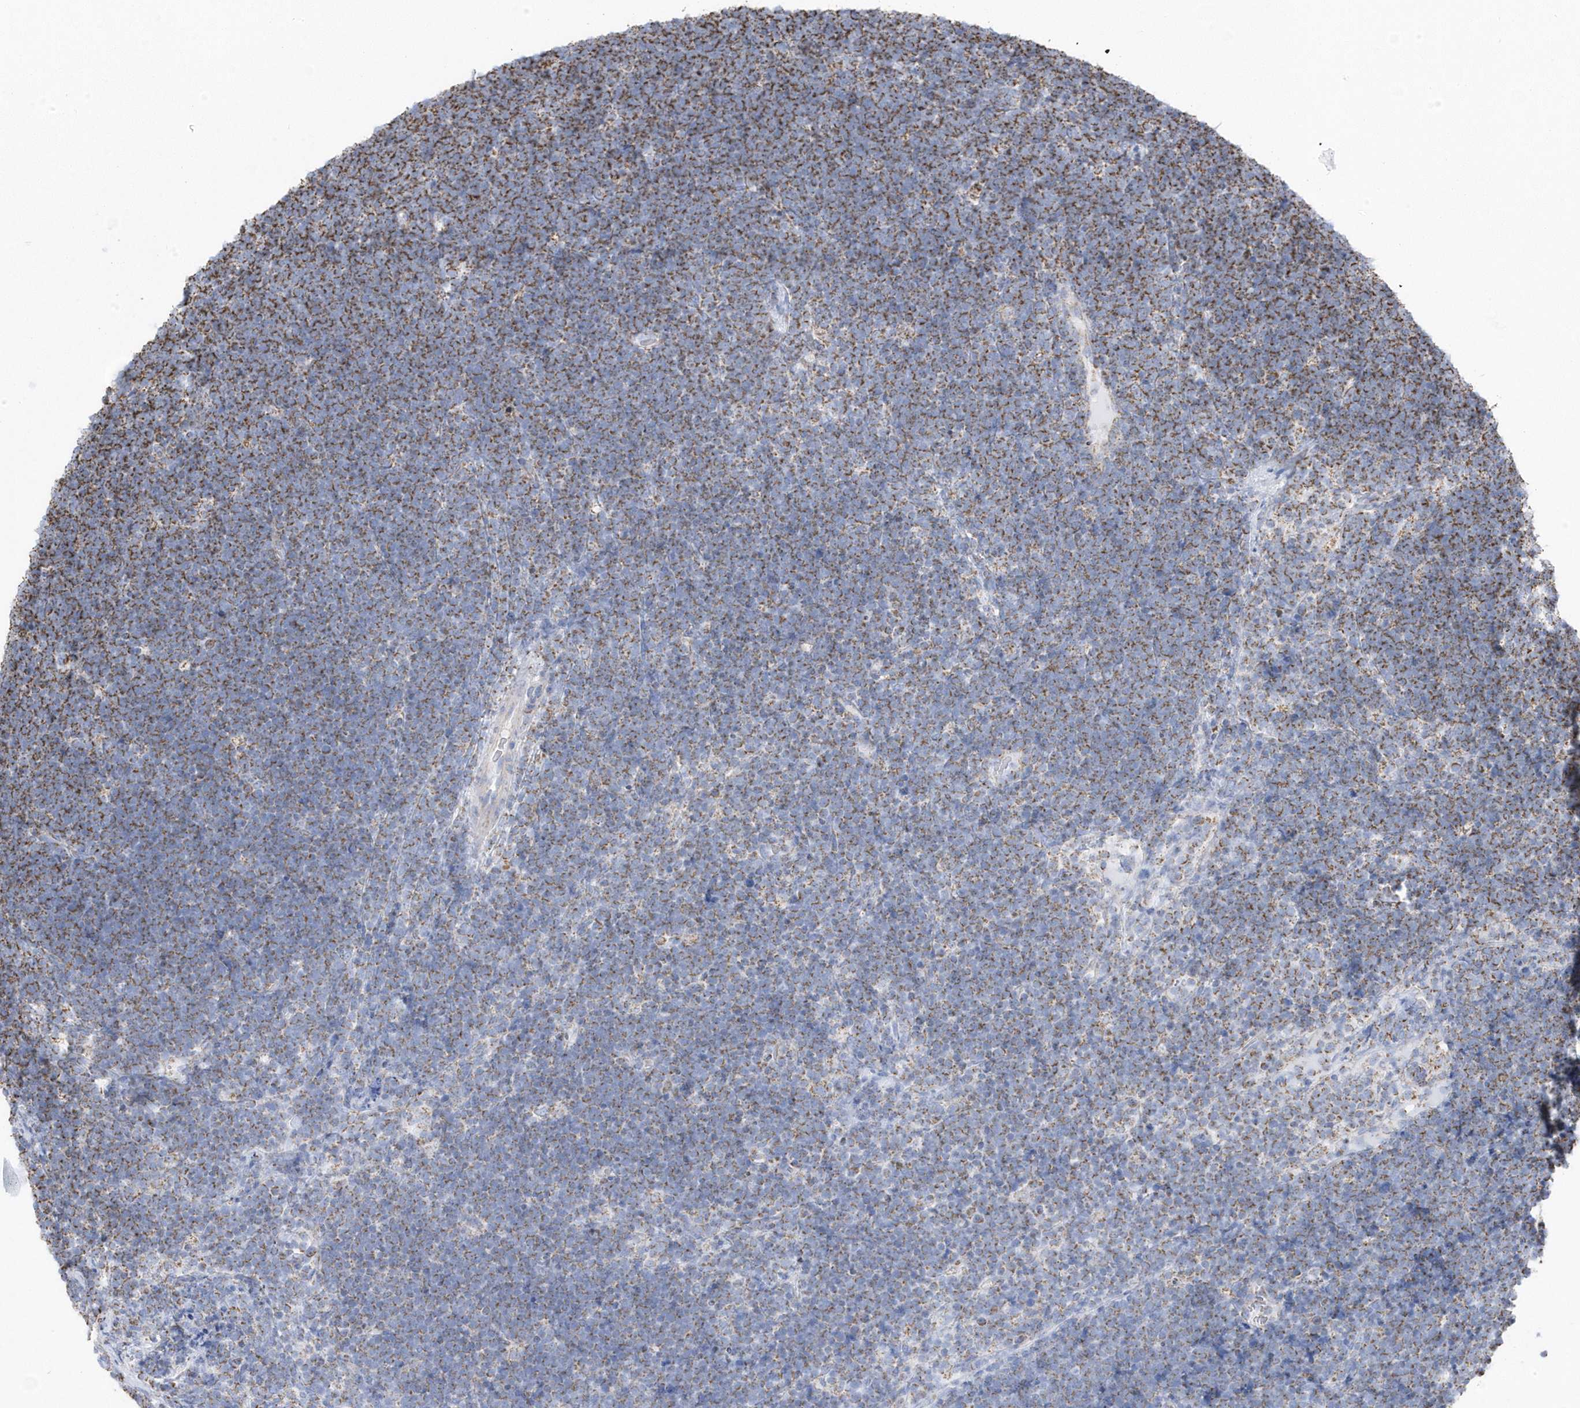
{"staining": {"intensity": "weak", "quantity": ">75%", "location": "cytoplasmic/membranous"}, "tissue": "lymphoma", "cell_type": "Tumor cells", "image_type": "cancer", "snomed": [{"axis": "morphology", "description": "Malignant lymphoma, non-Hodgkin's type, High grade"}, {"axis": "topography", "description": "Lymph node"}], "caption": "Immunohistochemistry (IHC) staining of lymphoma, which shows low levels of weak cytoplasmic/membranous staining in approximately >75% of tumor cells indicating weak cytoplasmic/membranous protein staining. The staining was performed using DAB (brown) for protein detection and nuclei were counterstained in hematoxylin (blue).", "gene": "GTPBP8", "patient": {"sex": "male", "age": 13}}